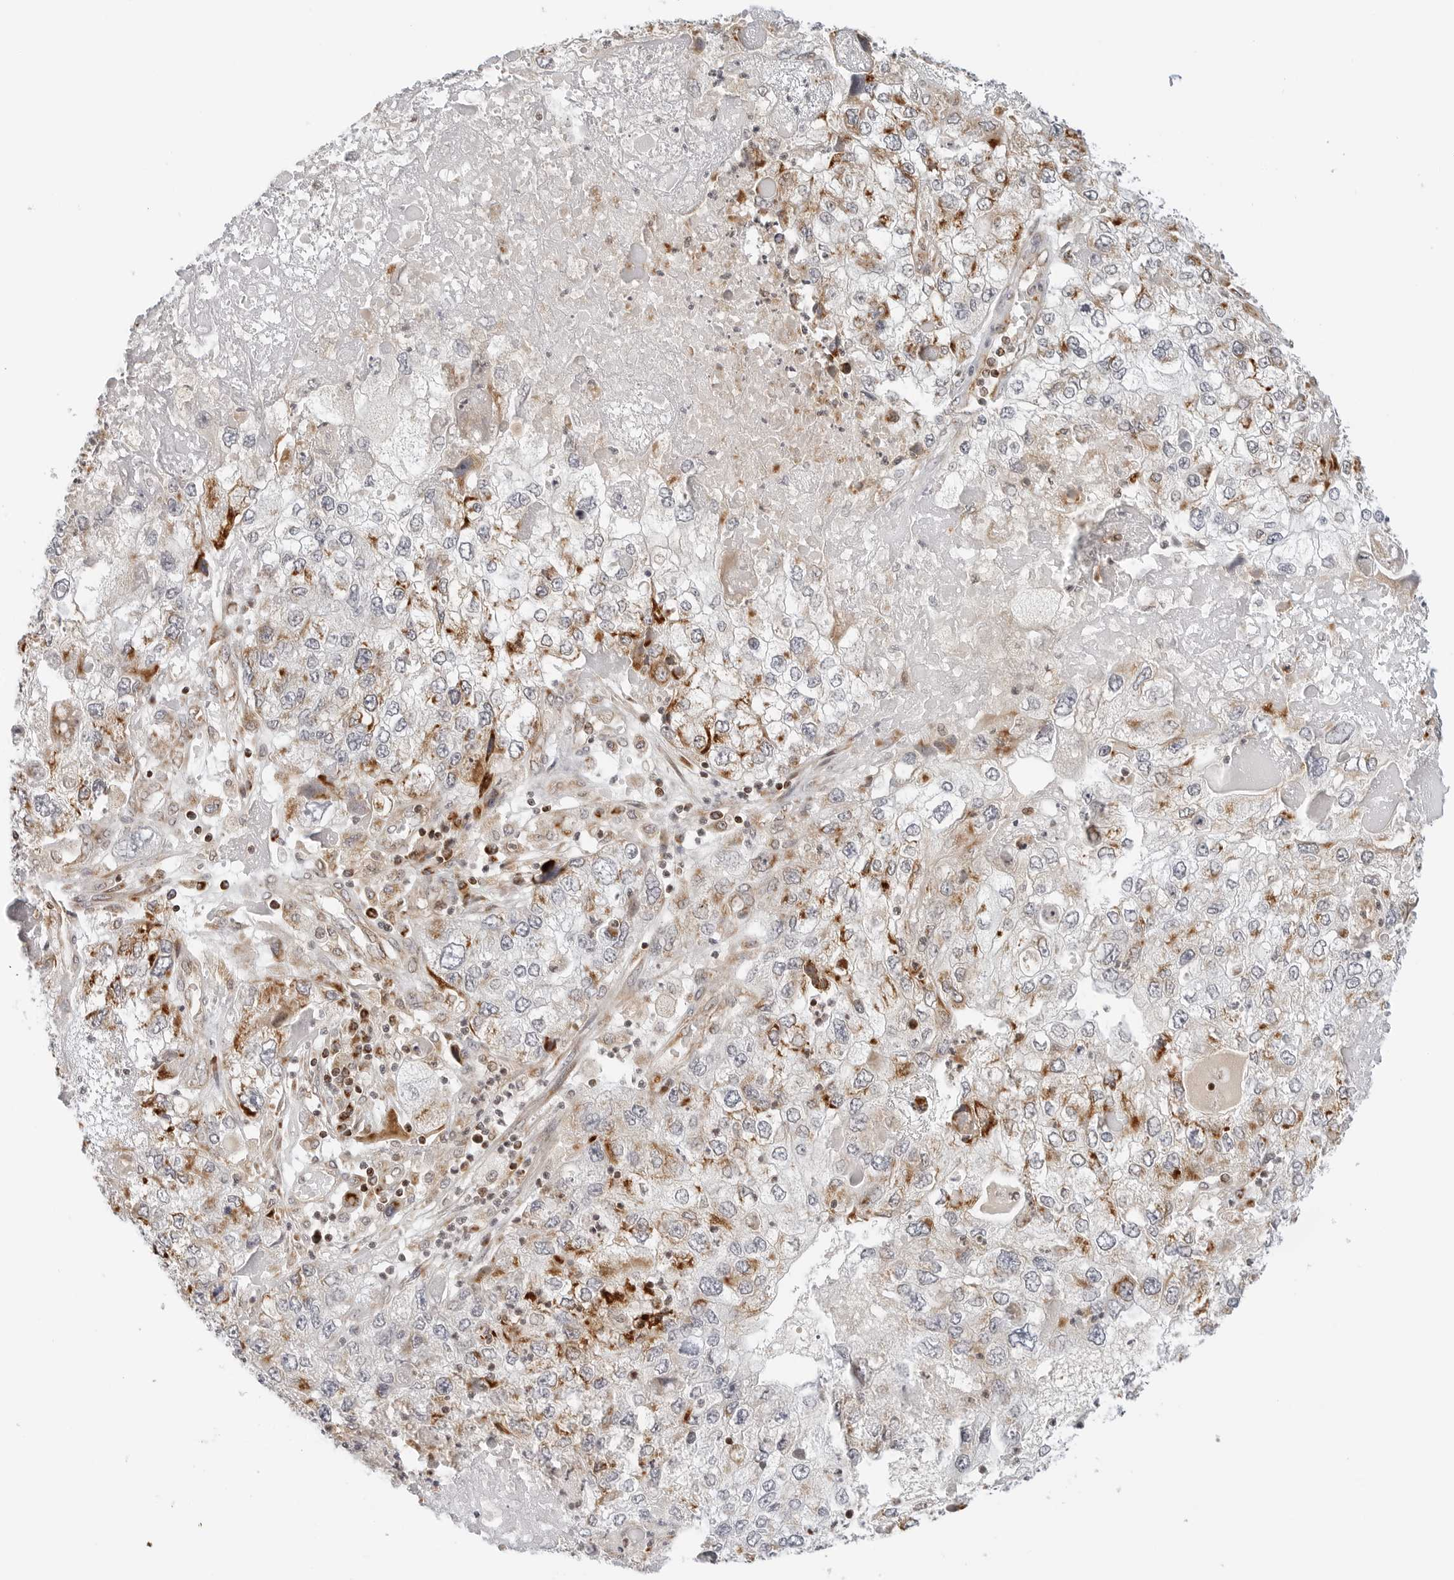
{"staining": {"intensity": "moderate", "quantity": ">75%", "location": "cytoplasmic/membranous"}, "tissue": "endometrial cancer", "cell_type": "Tumor cells", "image_type": "cancer", "snomed": [{"axis": "morphology", "description": "Adenocarcinoma, NOS"}, {"axis": "topography", "description": "Endometrium"}], "caption": "Tumor cells exhibit medium levels of moderate cytoplasmic/membranous staining in about >75% of cells in adenocarcinoma (endometrial).", "gene": "DYRK4", "patient": {"sex": "female", "age": 49}}